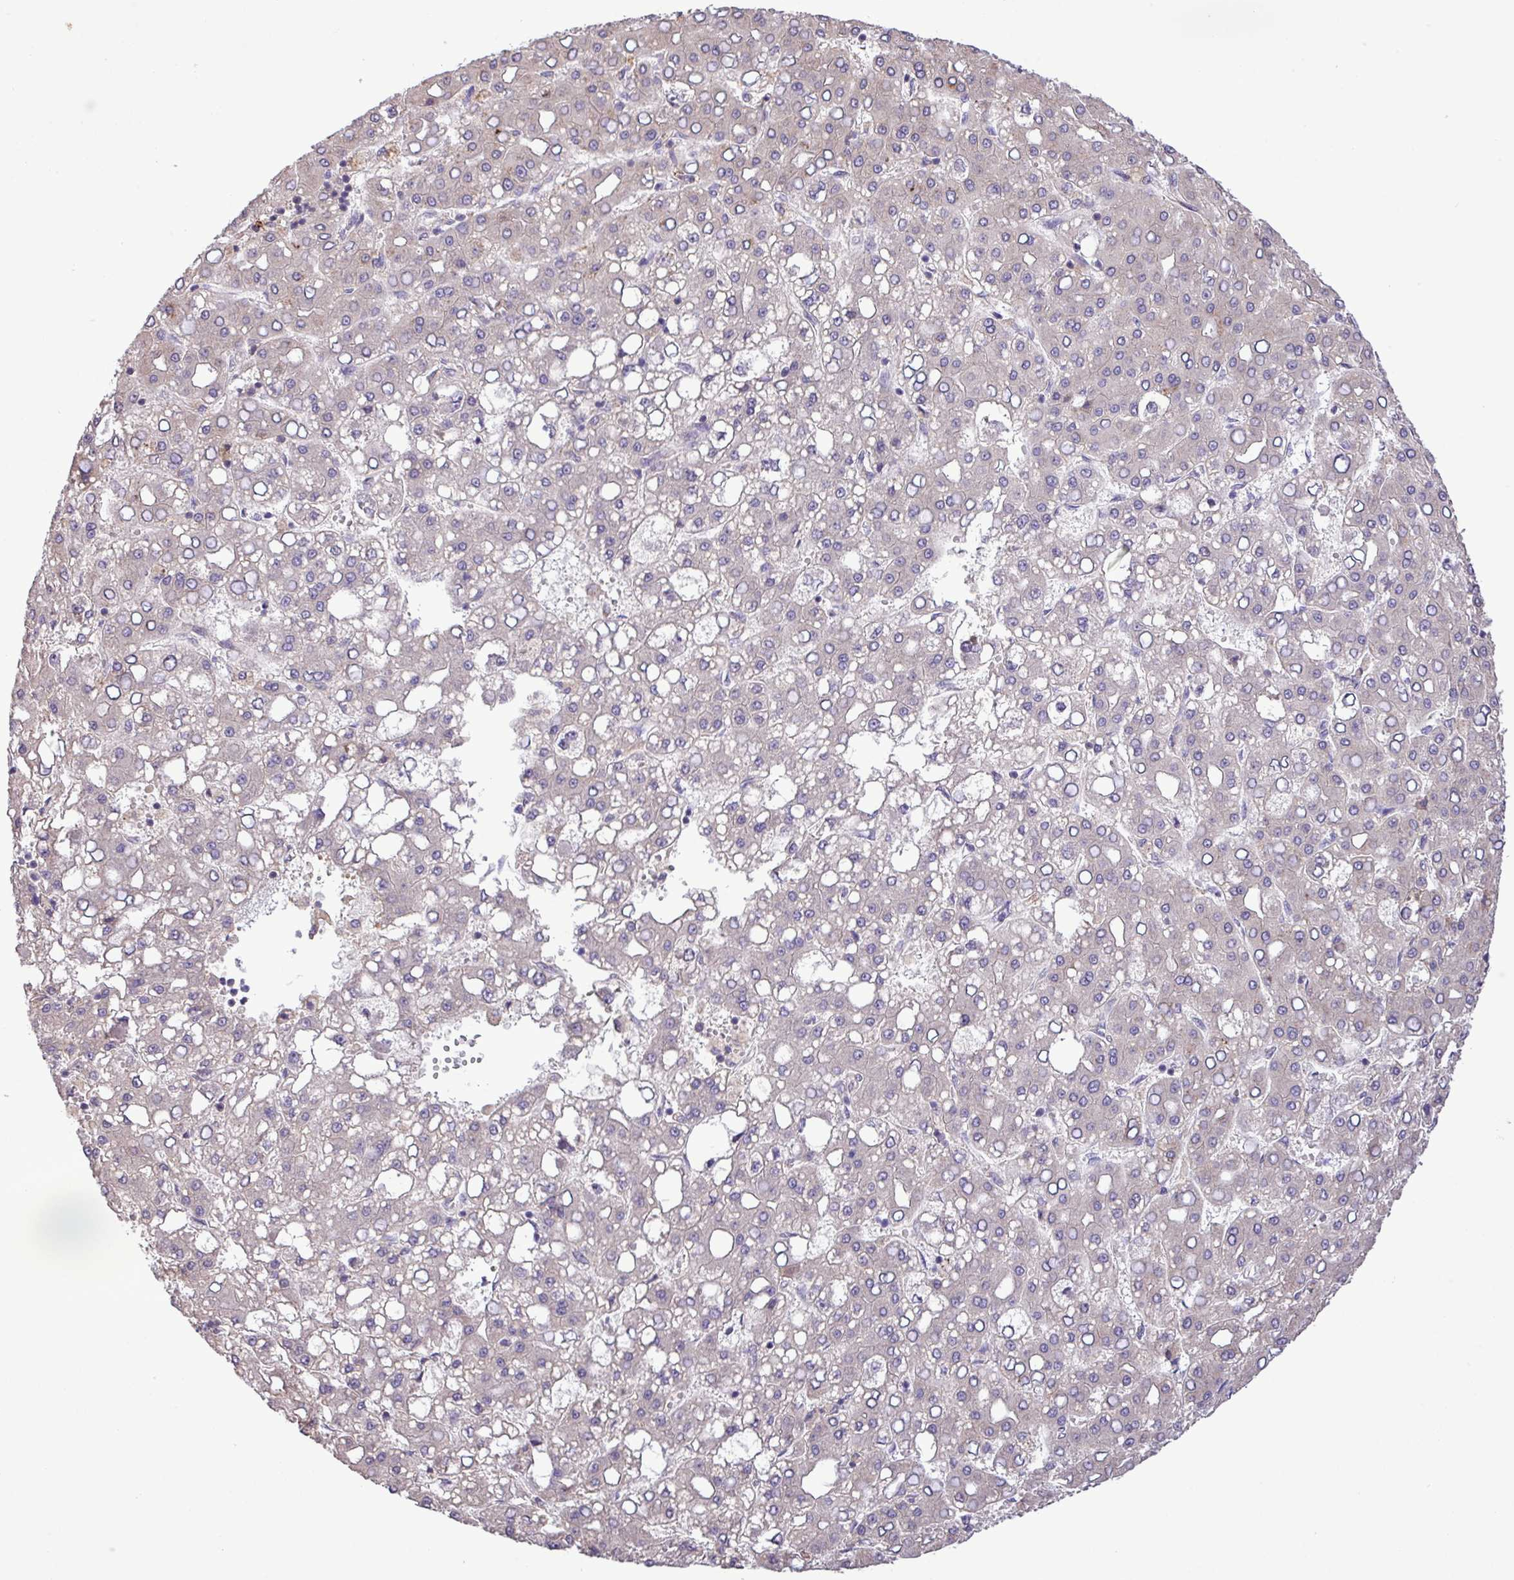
{"staining": {"intensity": "negative", "quantity": "none", "location": "none"}, "tissue": "liver cancer", "cell_type": "Tumor cells", "image_type": "cancer", "snomed": [{"axis": "morphology", "description": "Carcinoma, Hepatocellular, NOS"}, {"axis": "topography", "description": "Liver"}], "caption": "Tumor cells show no significant positivity in liver cancer. (Immunohistochemistry (ihc), brightfield microscopy, high magnification).", "gene": "MEGF6", "patient": {"sex": "male", "age": 65}}